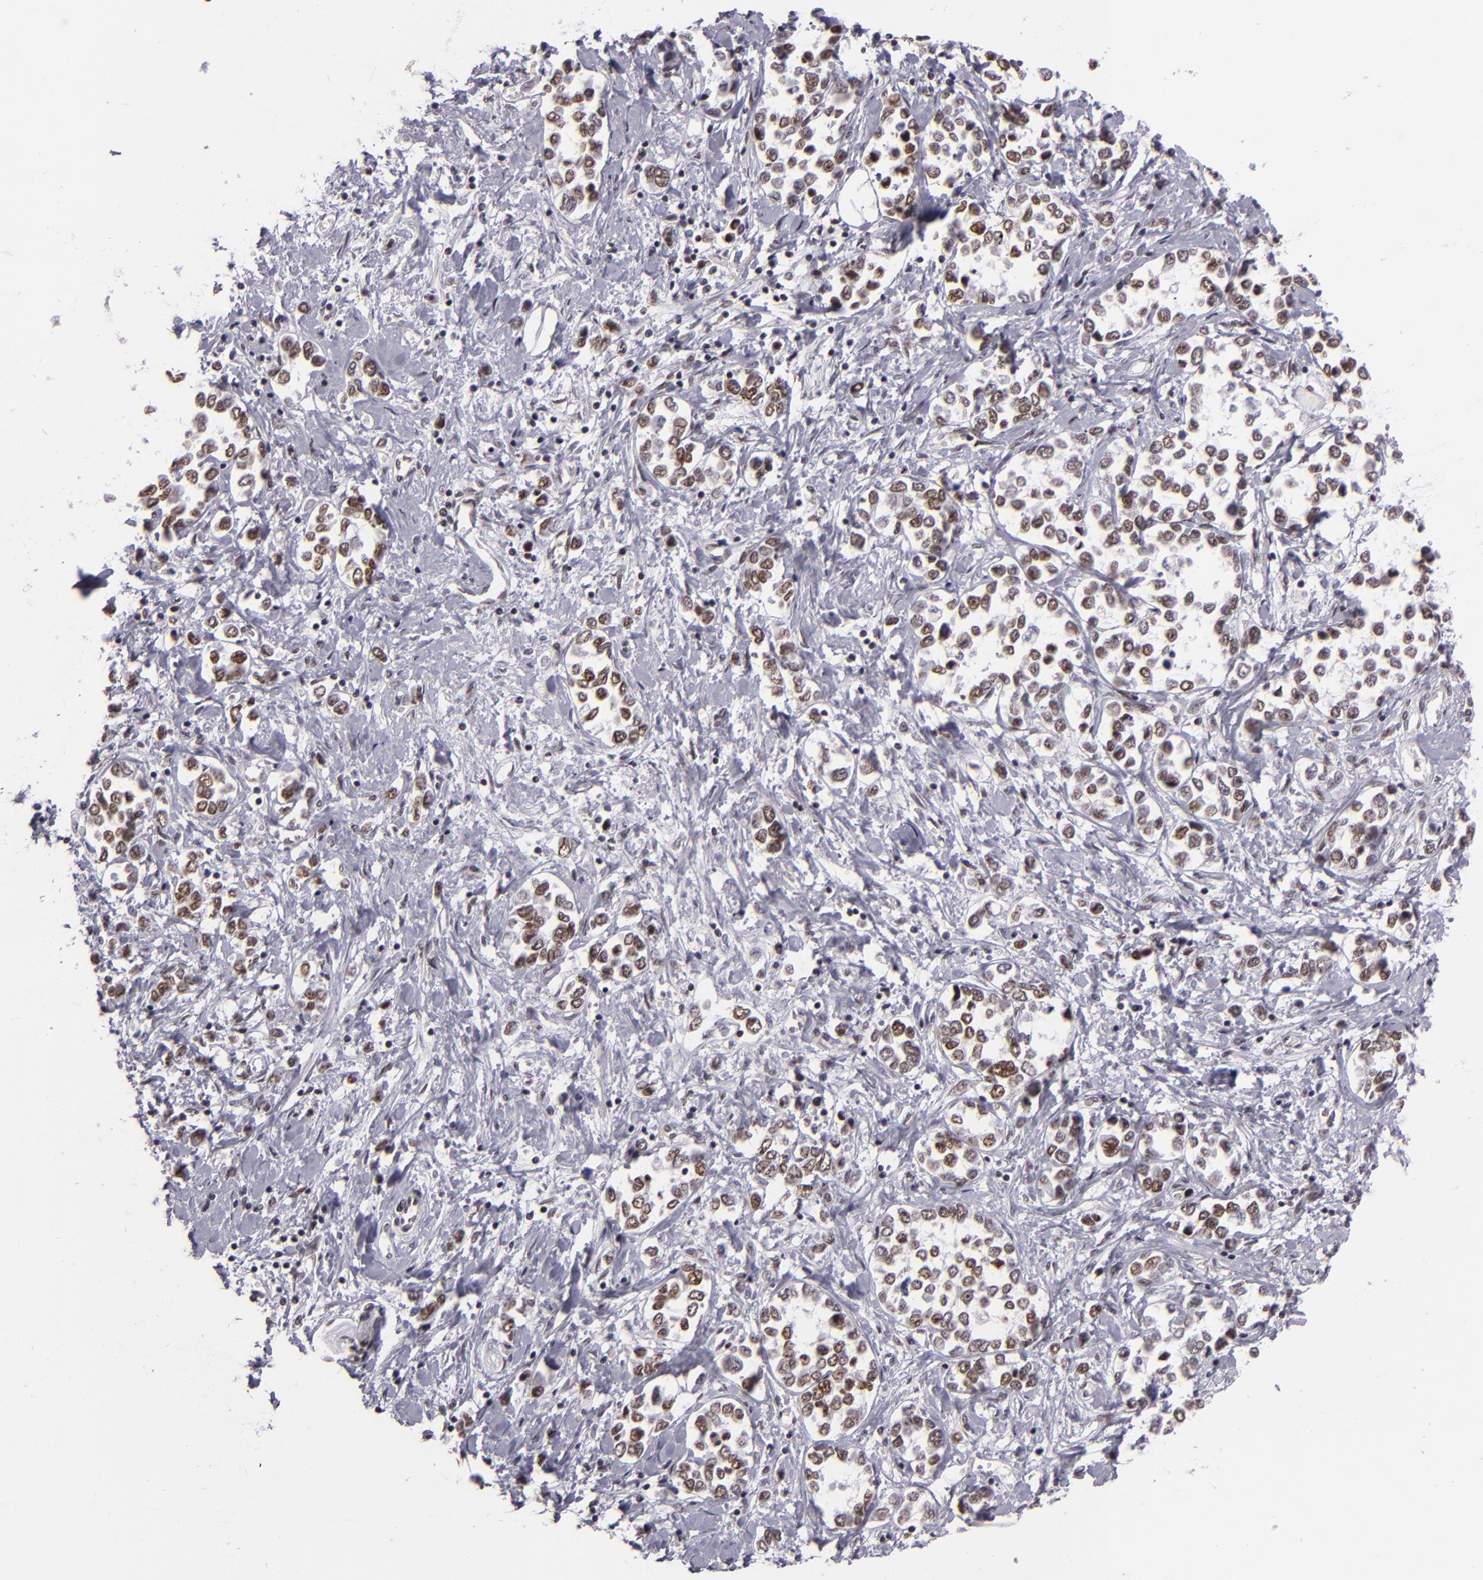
{"staining": {"intensity": "moderate", "quantity": ">75%", "location": "nuclear"}, "tissue": "stomach cancer", "cell_type": "Tumor cells", "image_type": "cancer", "snomed": [{"axis": "morphology", "description": "Adenocarcinoma, NOS"}, {"axis": "topography", "description": "Stomach, upper"}], "caption": "A brown stain labels moderate nuclear expression of a protein in human stomach cancer tumor cells.", "gene": "BRD8", "patient": {"sex": "male", "age": 76}}